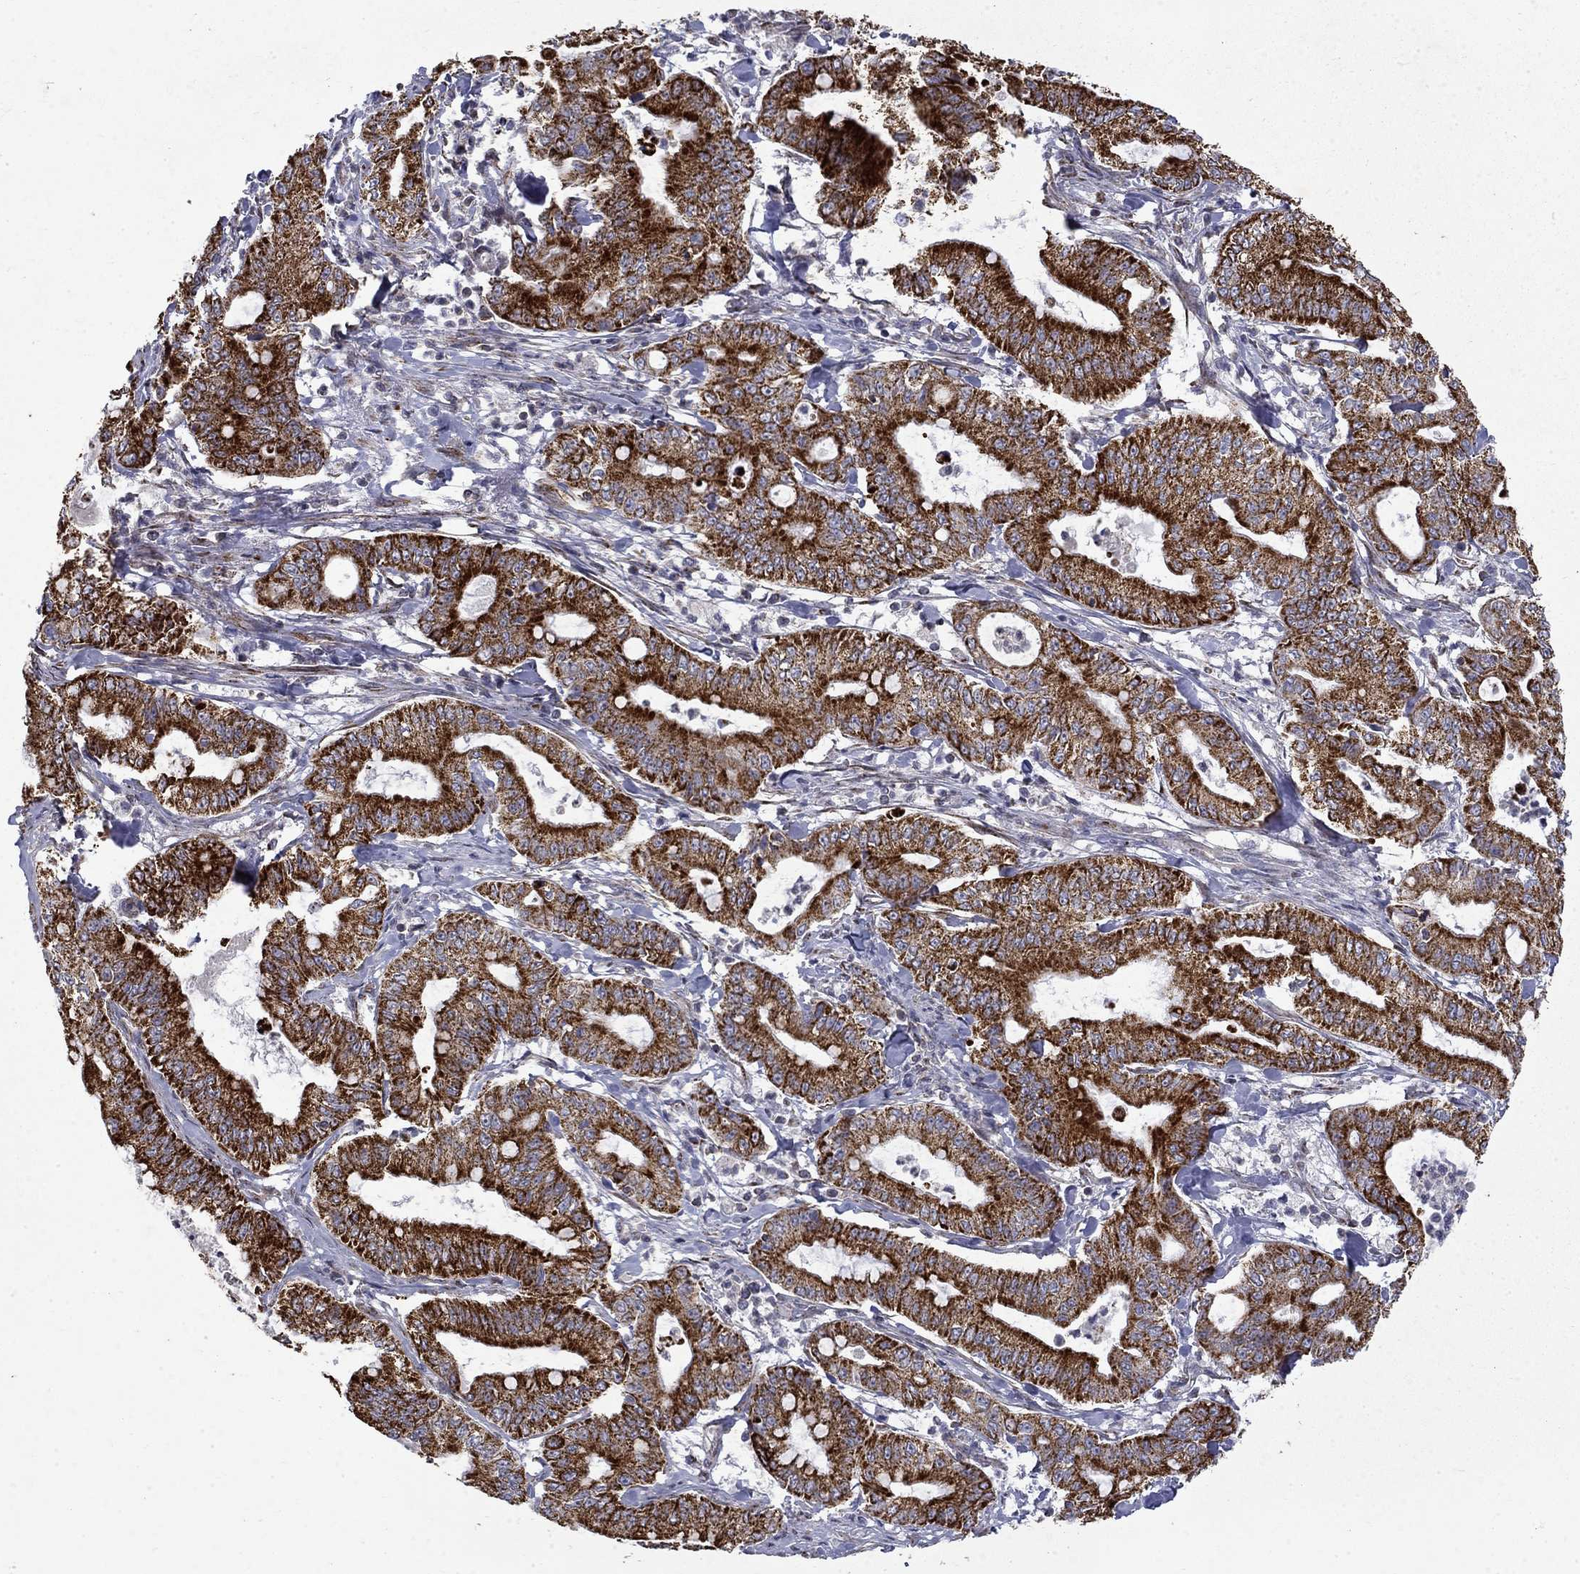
{"staining": {"intensity": "strong", "quantity": ">75%", "location": "cytoplasmic/membranous"}, "tissue": "pancreatic cancer", "cell_type": "Tumor cells", "image_type": "cancer", "snomed": [{"axis": "morphology", "description": "Adenocarcinoma, NOS"}, {"axis": "topography", "description": "Pancreas"}], "caption": "This image demonstrates pancreatic adenocarcinoma stained with IHC to label a protein in brown. The cytoplasmic/membranous of tumor cells show strong positivity for the protein. Nuclei are counter-stained blue.", "gene": "PCBP3", "patient": {"sex": "male", "age": 71}}